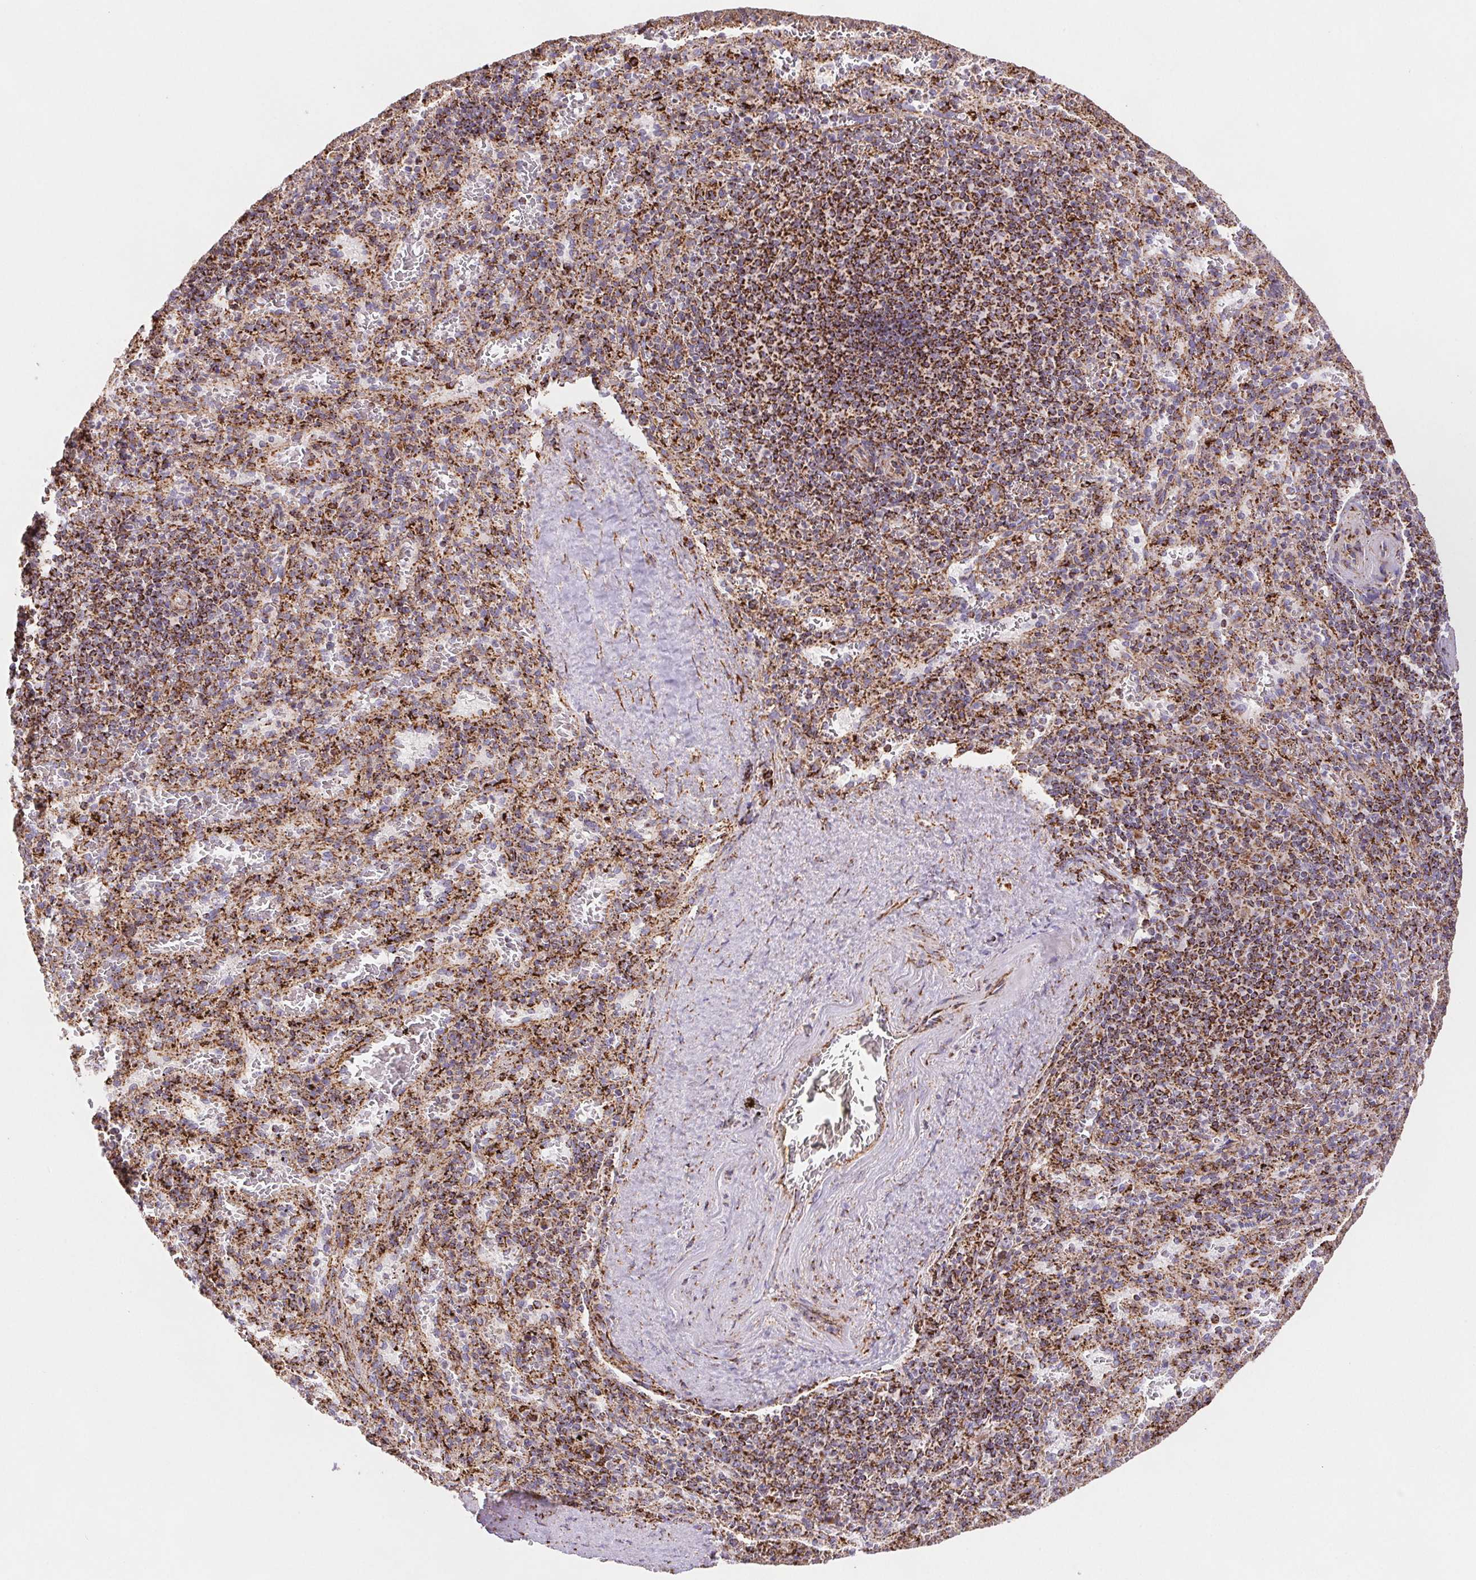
{"staining": {"intensity": "strong", "quantity": "25%-75%", "location": "cytoplasmic/membranous"}, "tissue": "spleen", "cell_type": "Cells in red pulp", "image_type": "normal", "snomed": [{"axis": "morphology", "description": "Normal tissue, NOS"}, {"axis": "topography", "description": "Spleen"}], "caption": "Immunohistochemistry (IHC) (DAB (3,3'-diaminobenzidine)) staining of normal human spleen reveals strong cytoplasmic/membranous protein positivity in about 25%-75% of cells in red pulp. Nuclei are stained in blue.", "gene": "NIPSNAP2", "patient": {"sex": "male", "age": 57}}